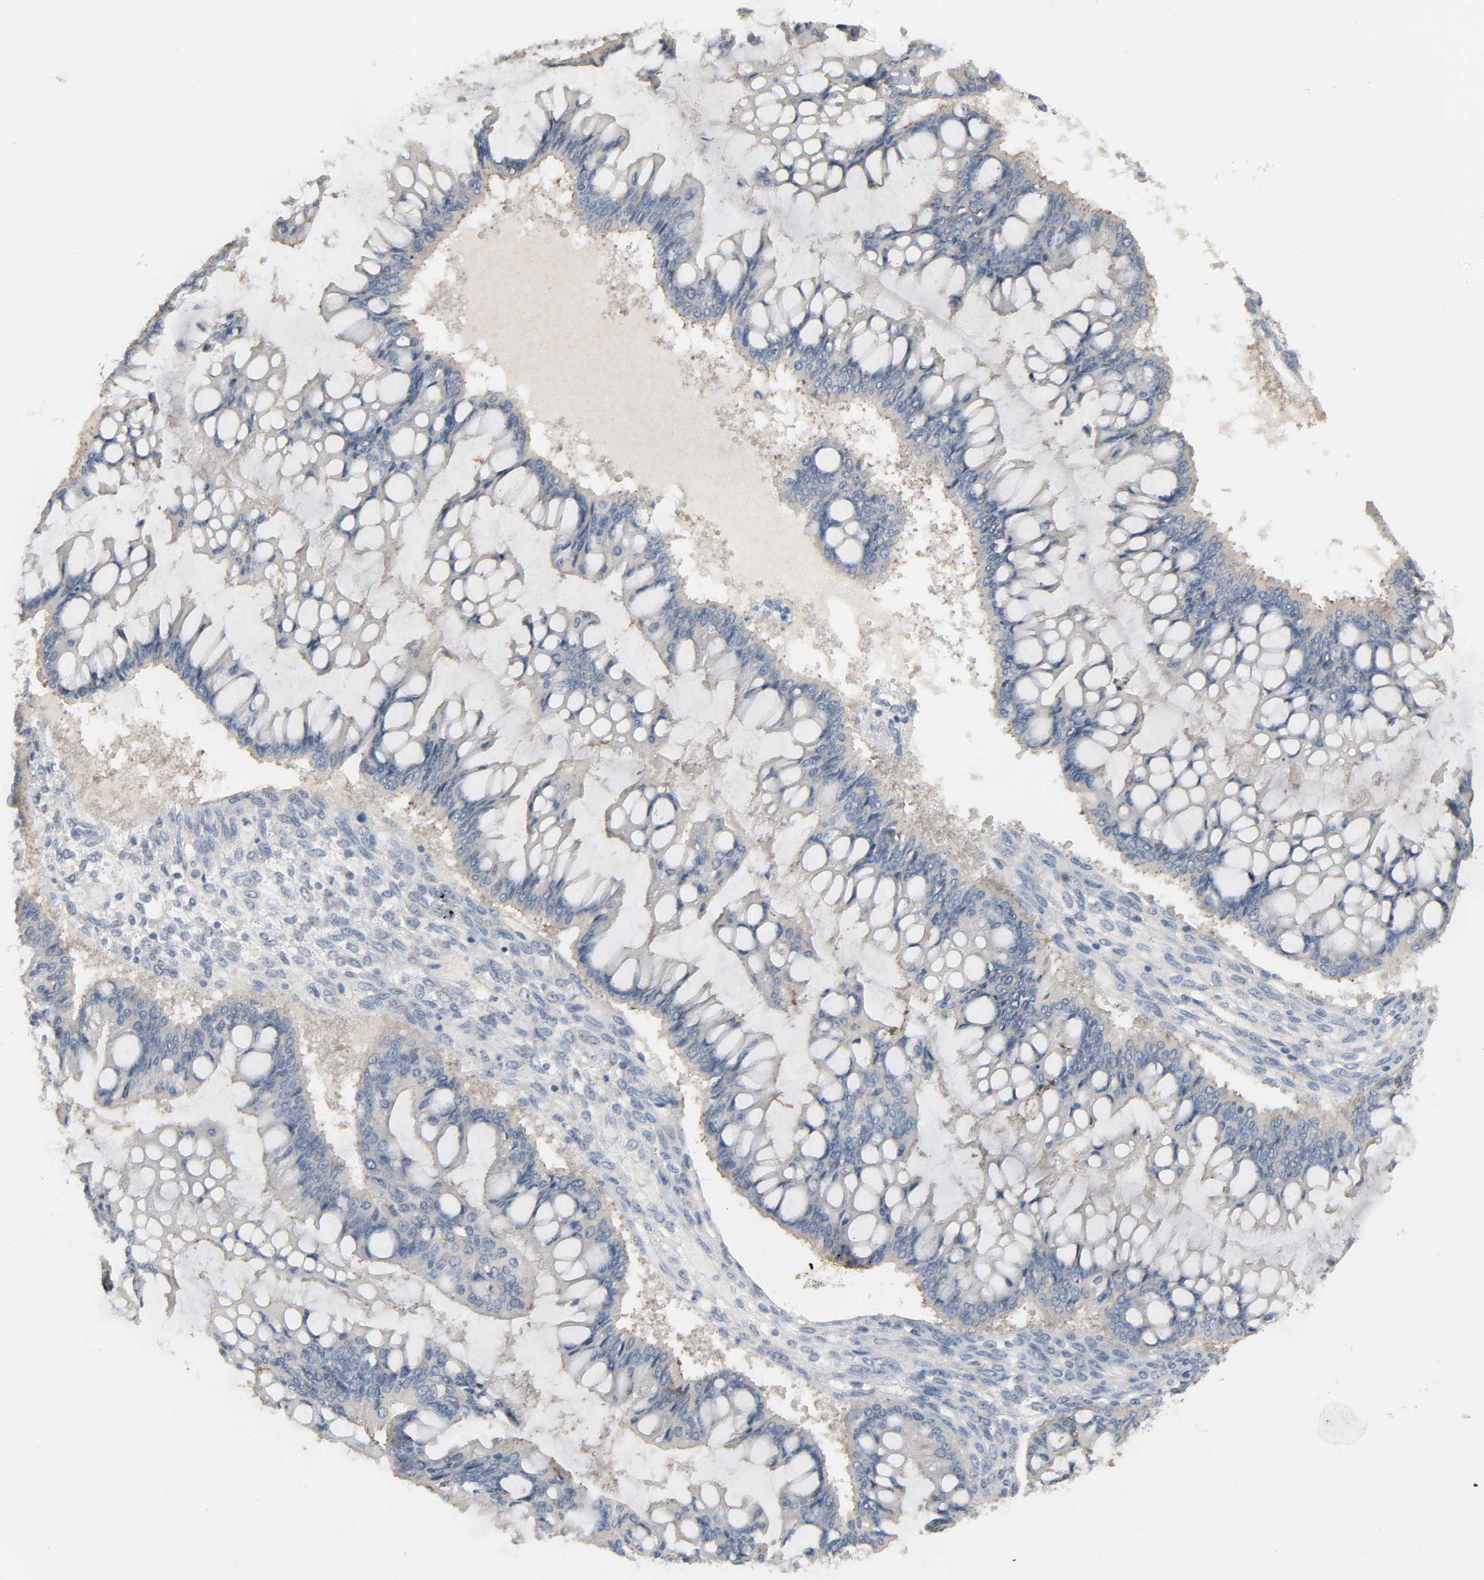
{"staining": {"intensity": "weak", "quantity": "<25%", "location": "cytoplasmic/membranous"}, "tissue": "ovarian cancer", "cell_type": "Tumor cells", "image_type": "cancer", "snomed": [{"axis": "morphology", "description": "Cystadenocarcinoma, mucinous, NOS"}, {"axis": "topography", "description": "Ovary"}], "caption": "A photomicrograph of ovarian cancer stained for a protein reveals no brown staining in tumor cells.", "gene": "CD4", "patient": {"sex": "female", "age": 73}}